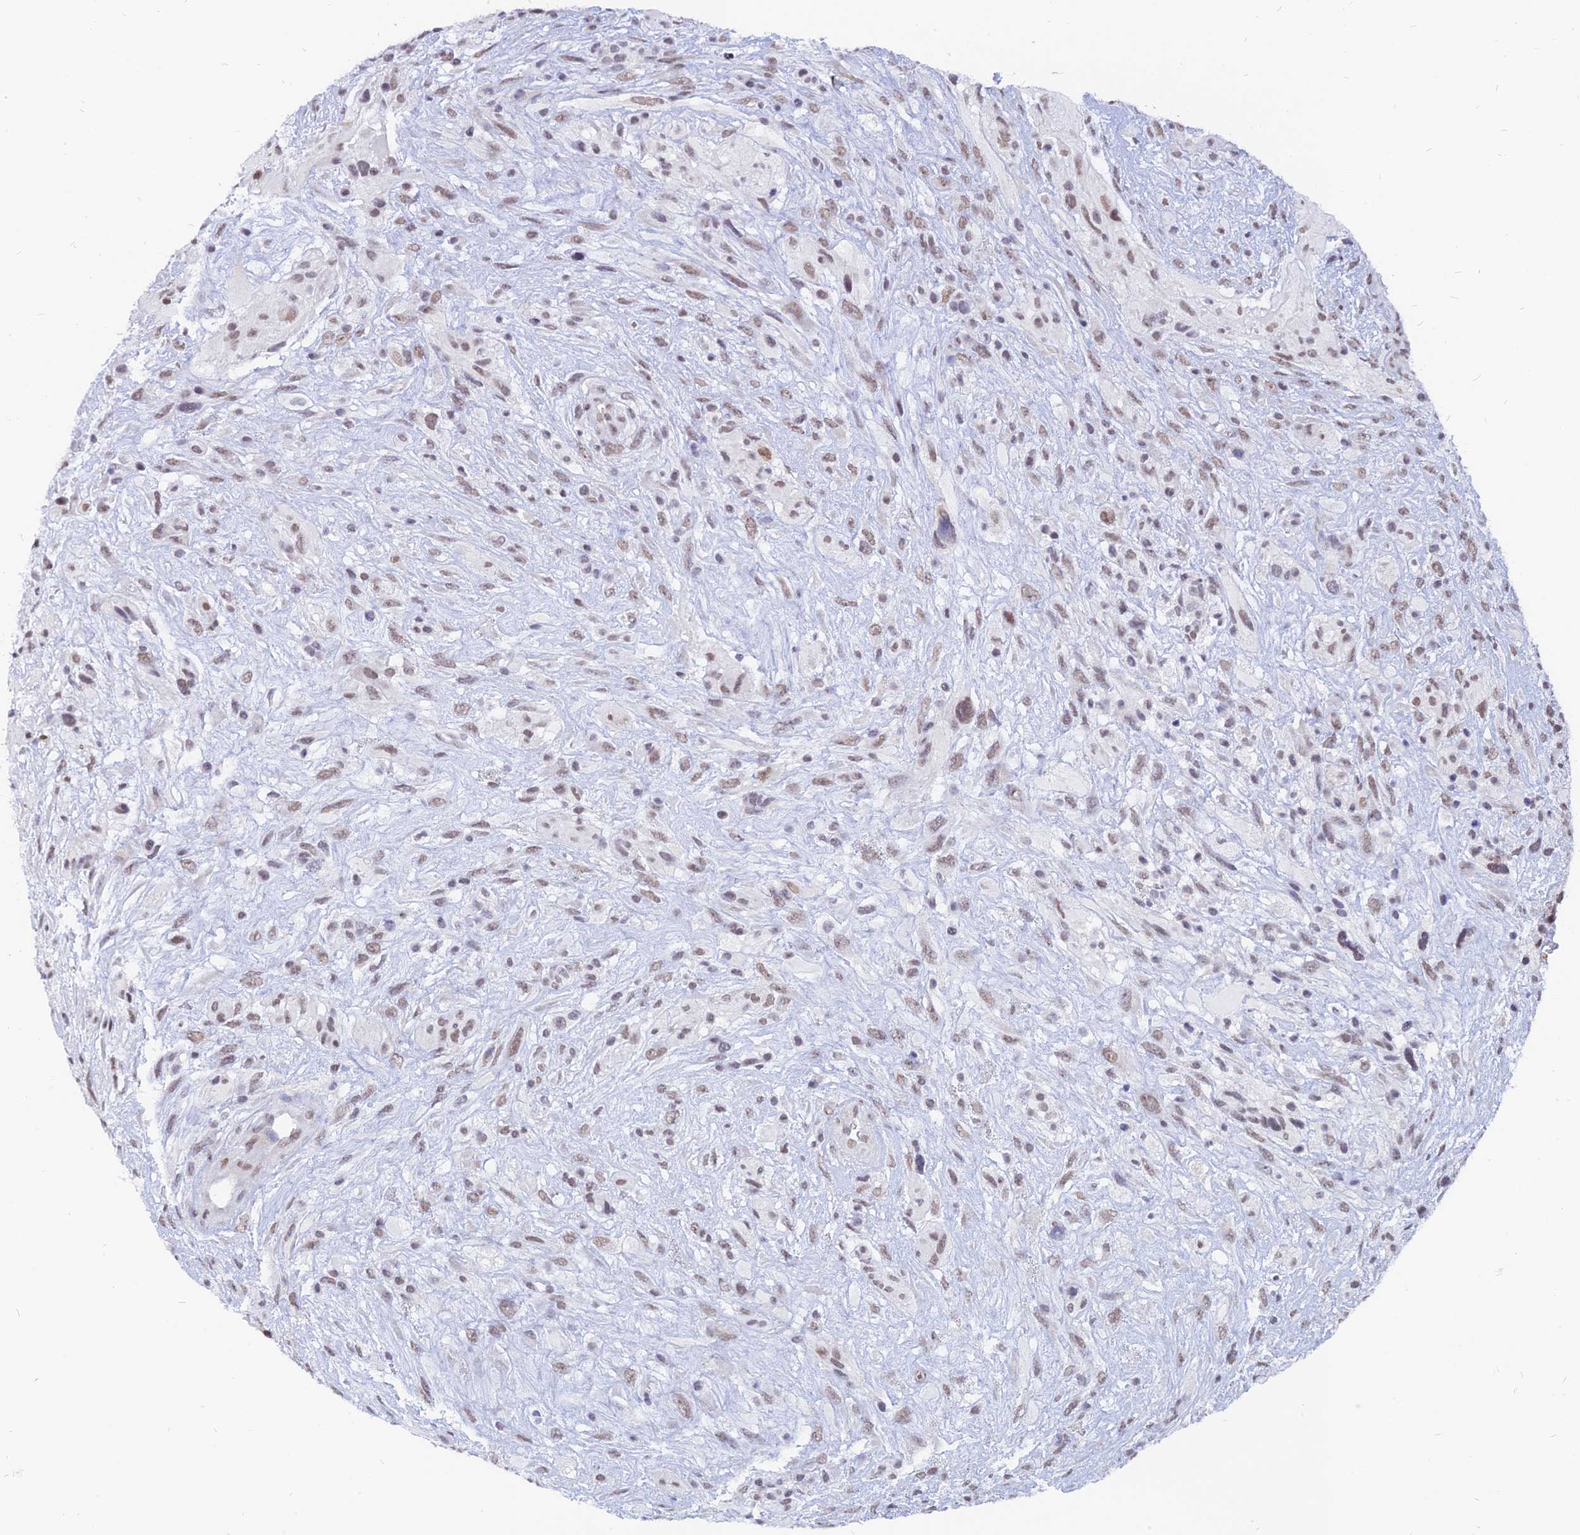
{"staining": {"intensity": "weak", "quantity": ">75%", "location": "nuclear"}, "tissue": "glioma", "cell_type": "Tumor cells", "image_type": "cancer", "snomed": [{"axis": "morphology", "description": "Glioma, malignant, High grade"}, {"axis": "topography", "description": "Brain"}], "caption": "Glioma stained for a protein displays weak nuclear positivity in tumor cells.", "gene": "DPY30", "patient": {"sex": "male", "age": 61}}